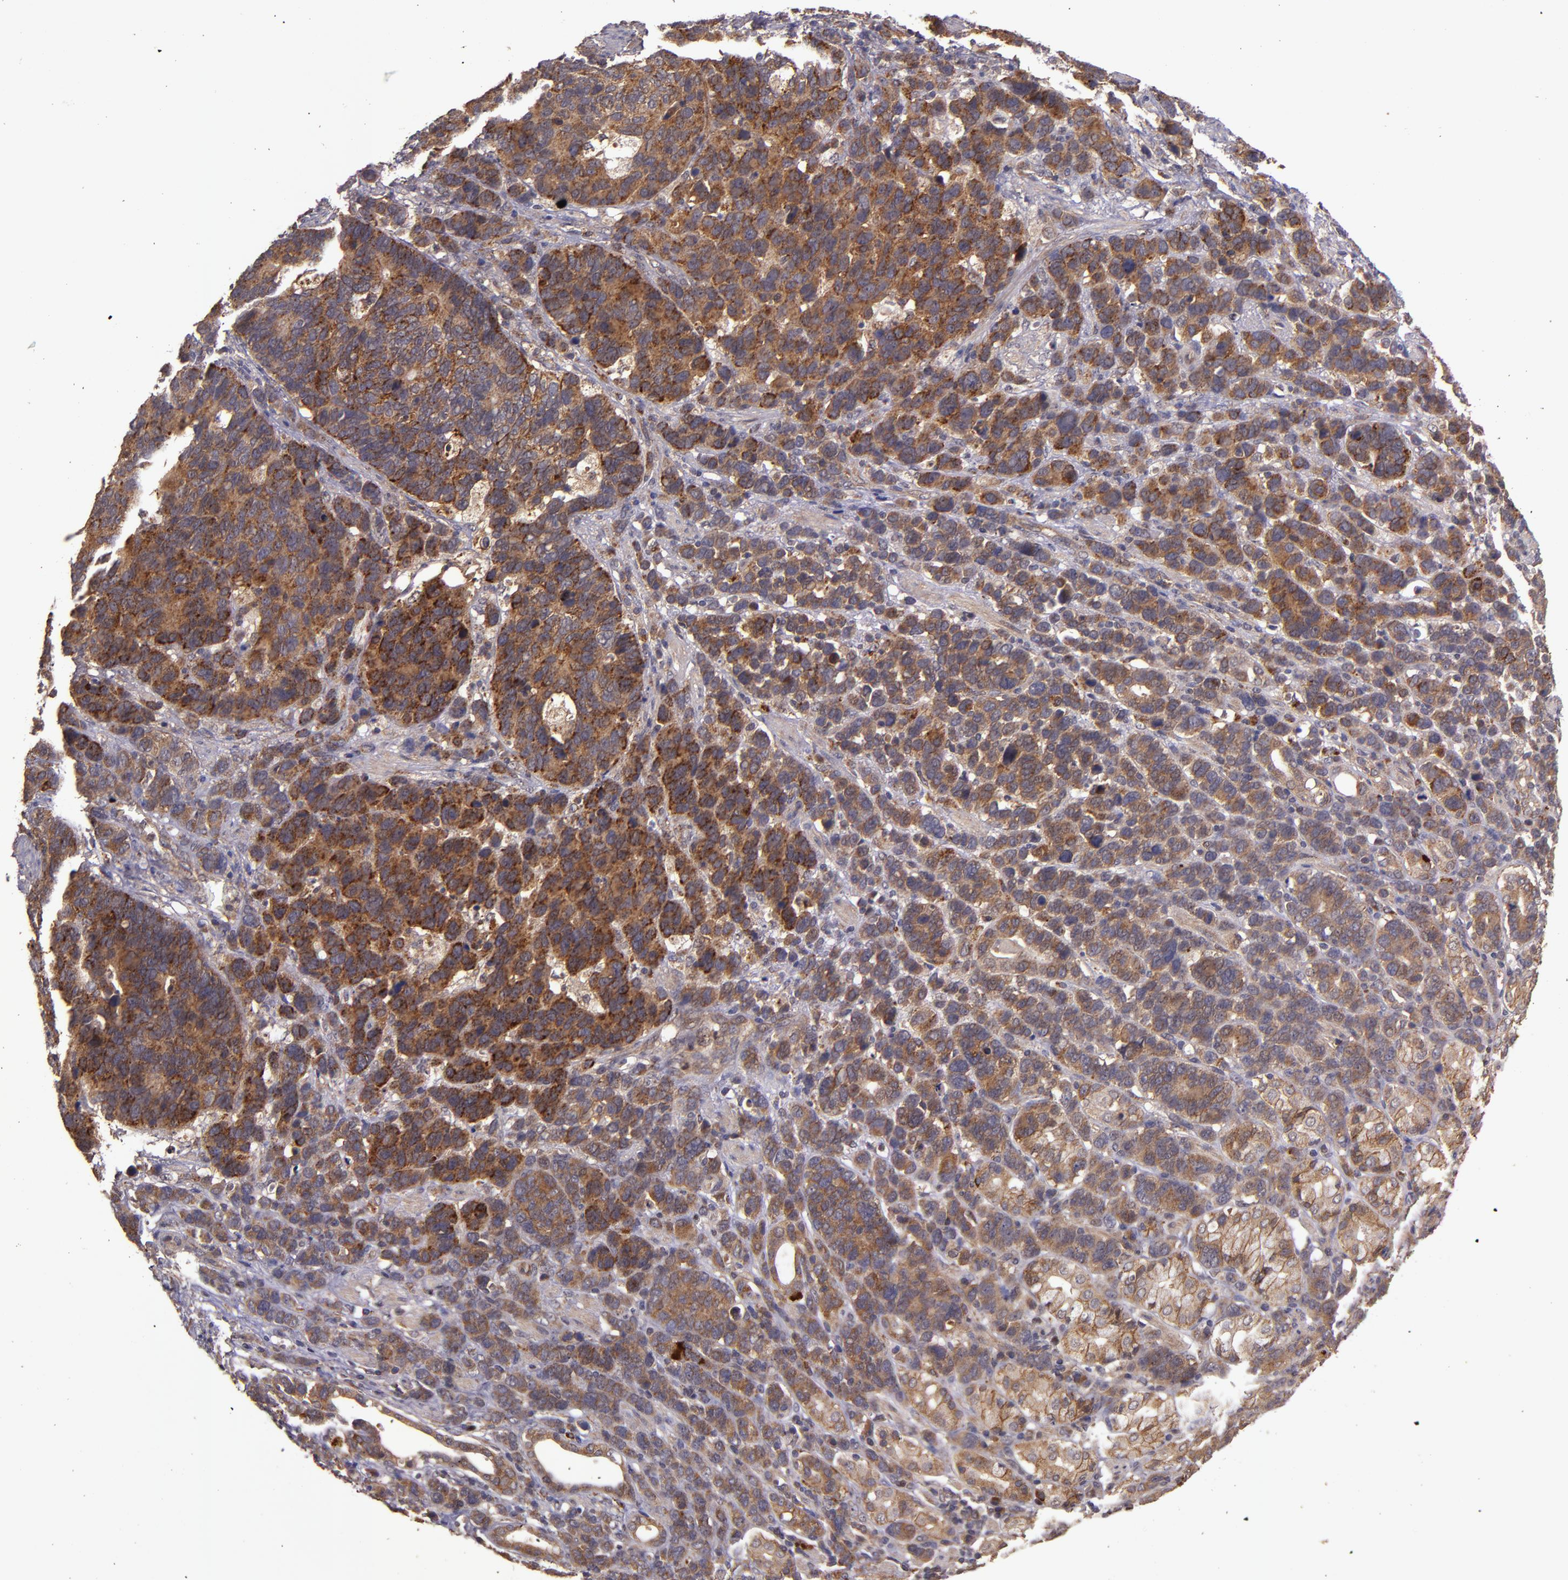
{"staining": {"intensity": "moderate", "quantity": ">75%", "location": "cytoplasmic/membranous"}, "tissue": "stomach cancer", "cell_type": "Tumor cells", "image_type": "cancer", "snomed": [{"axis": "morphology", "description": "Adenocarcinoma, NOS"}, {"axis": "topography", "description": "Stomach, upper"}], "caption": "Immunohistochemical staining of human stomach cancer (adenocarcinoma) shows moderate cytoplasmic/membranous protein staining in about >75% of tumor cells.", "gene": "FTSJ1", "patient": {"sex": "male", "age": 71}}